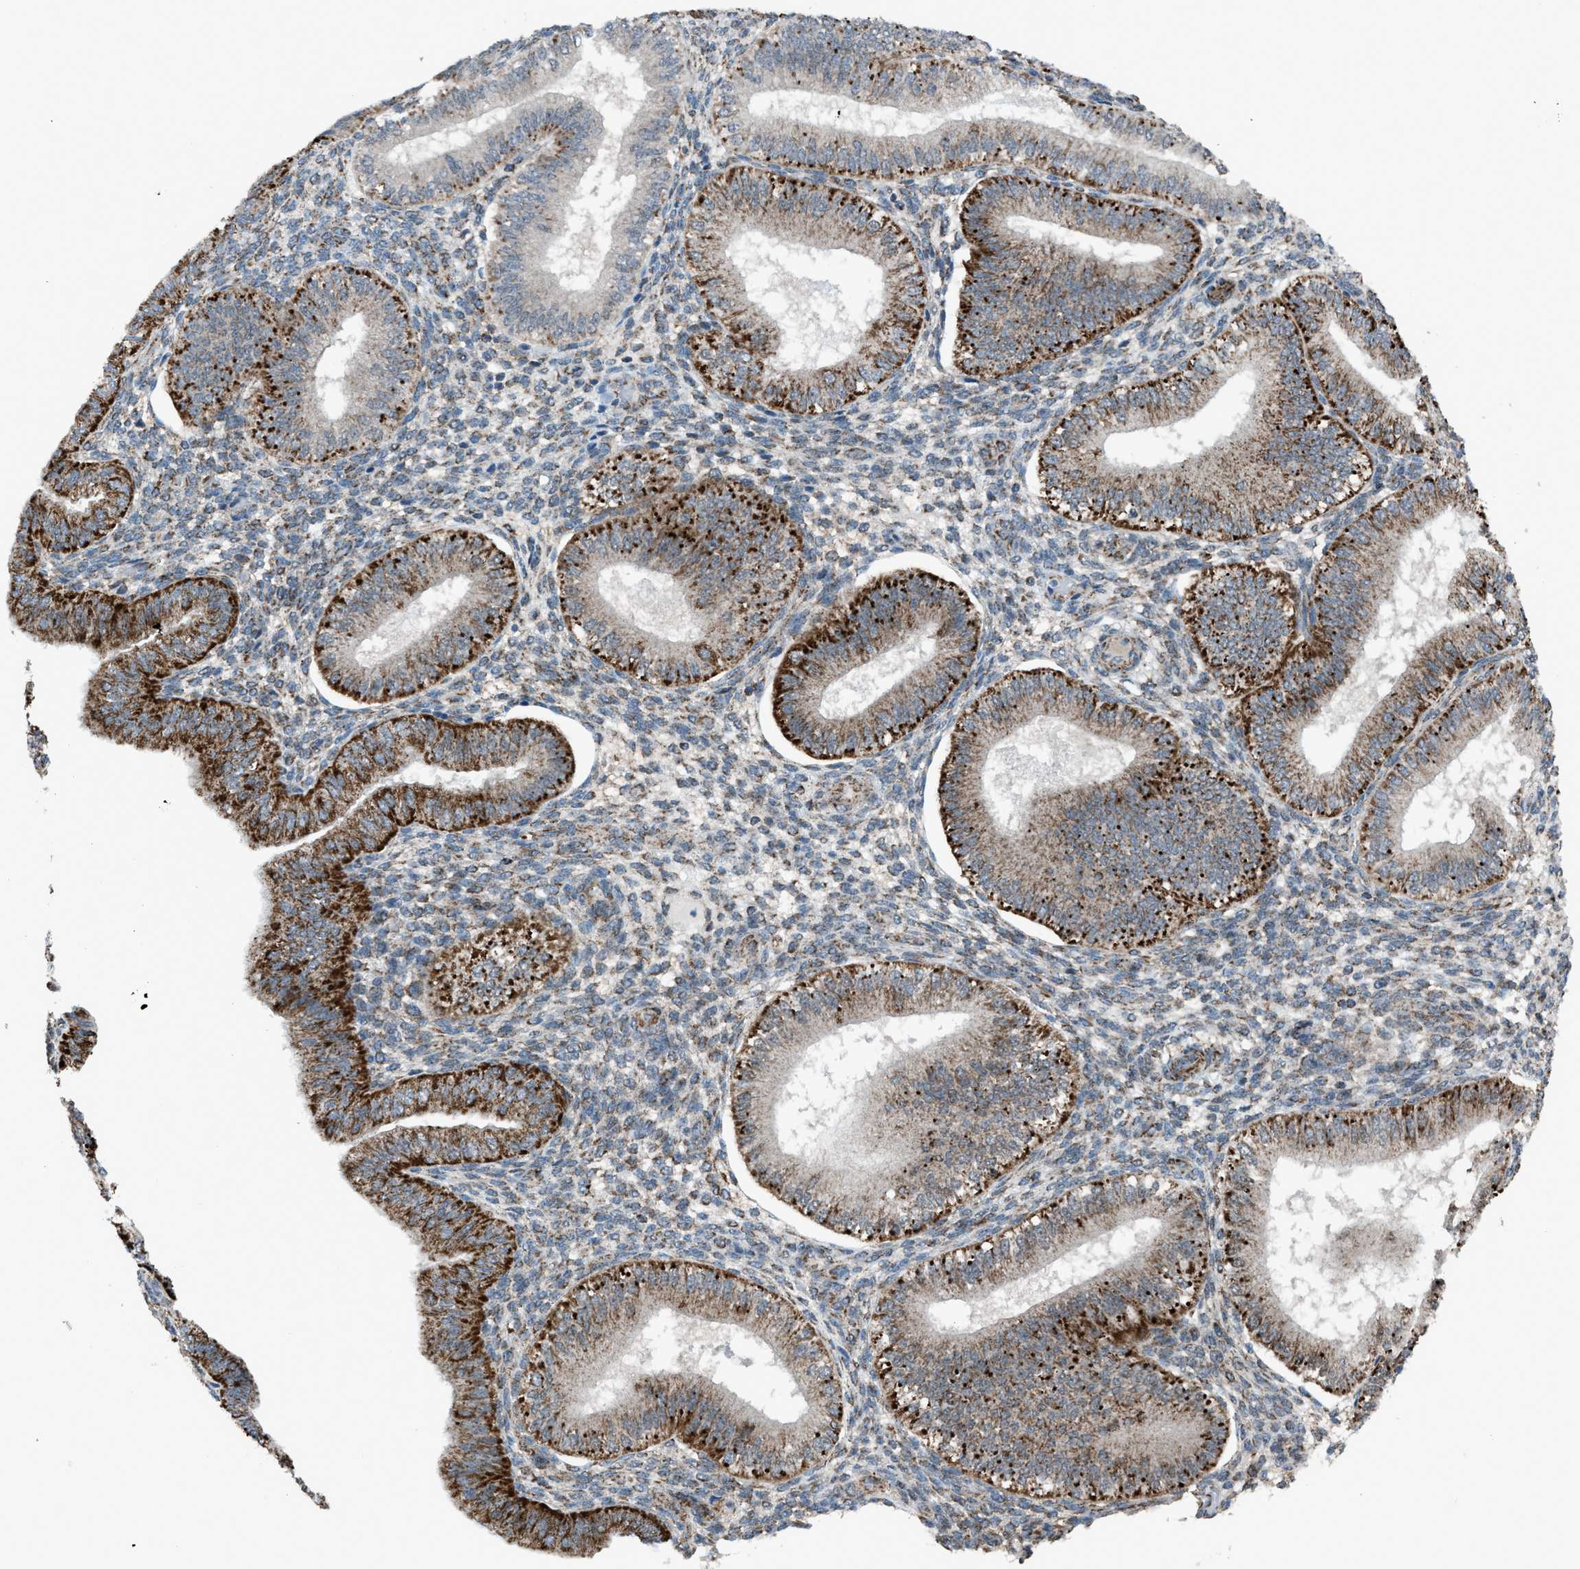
{"staining": {"intensity": "moderate", "quantity": "25%-75%", "location": "cytoplasmic/membranous"}, "tissue": "endometrium", "cell_type": "Cells in endometrial stroma", "image_type": "normal", "snomed": [{"axis": "morphology", "description": "Normal tissue, NOS"}, {"axis": "topography", "description": "Endometrium"}], "caption": "A histopathology image of endometrium stained for a protein exhibits moderate cytoplasmic/membranous brown staining in cells in endometrial stroma. Using DAB (brown) and hematoxylin (blue) stains, captured at high magnification using brightfield microscopy.", "gene": "SRM", "patient": {"sex": "female", "age": 39}}